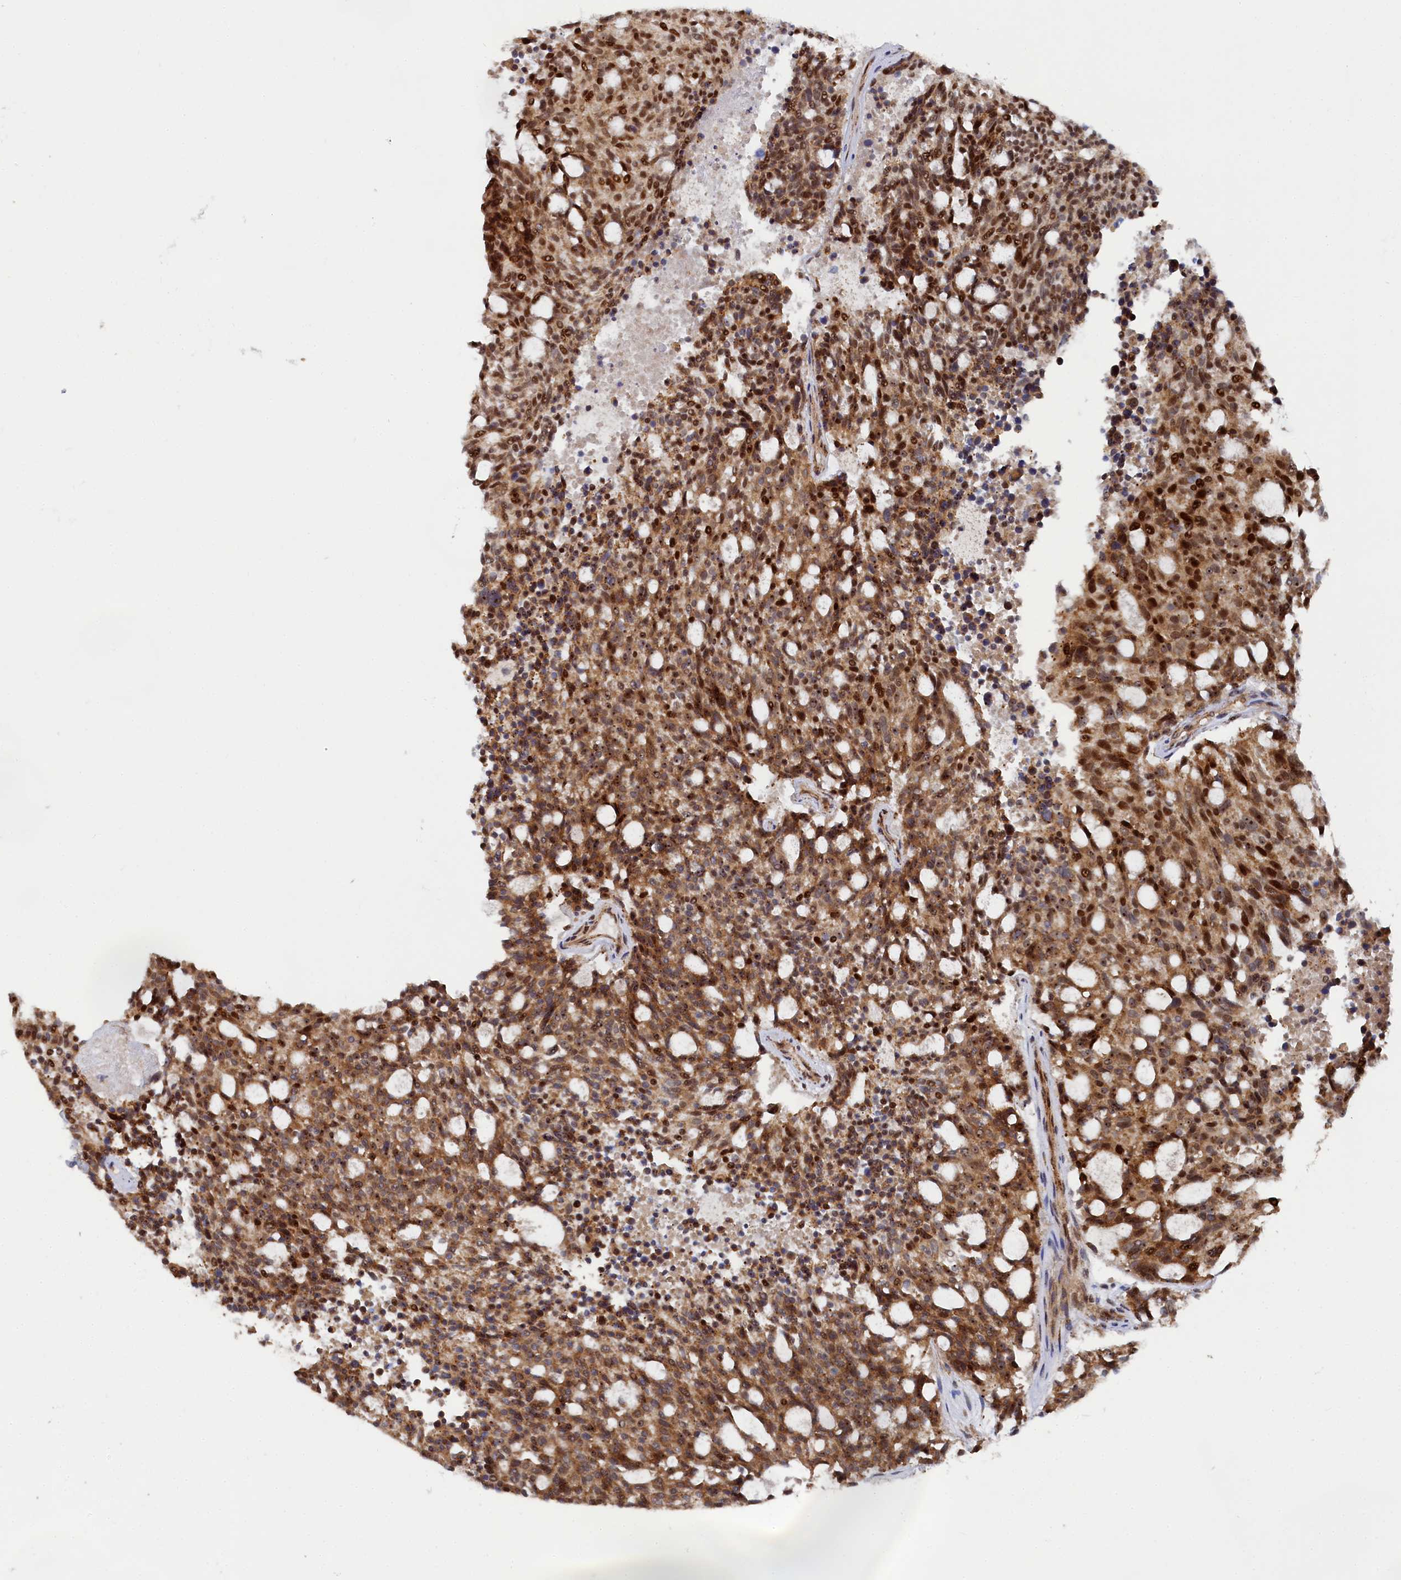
{"staining": {"intensity": "moderate", "quantity": ">75%", "location": "cytoplasmic/membranous,nuclear"}, "tissue": "carcinoid", "cell_type": "Tumor cells", "image_type": "cancer", "snomed": [{"axis": "morphology", "description": "Carcinoid, malignant, NOS"}, {"axis": "topography", "description": "Pancreas"}], "caption": "Immunohistochemistry (IHC) (DAB) staining of human carcinoid exhibits moderate cytoplasmic/membranous and nuclear protein positivity in about >75% of tumor cells. Immunohistochemistry (IHC) stains the protein of interest in brown and the nuclei are stained blue.", "gene": "BUB3", "patient": {"sex": "female", "age": 54}}